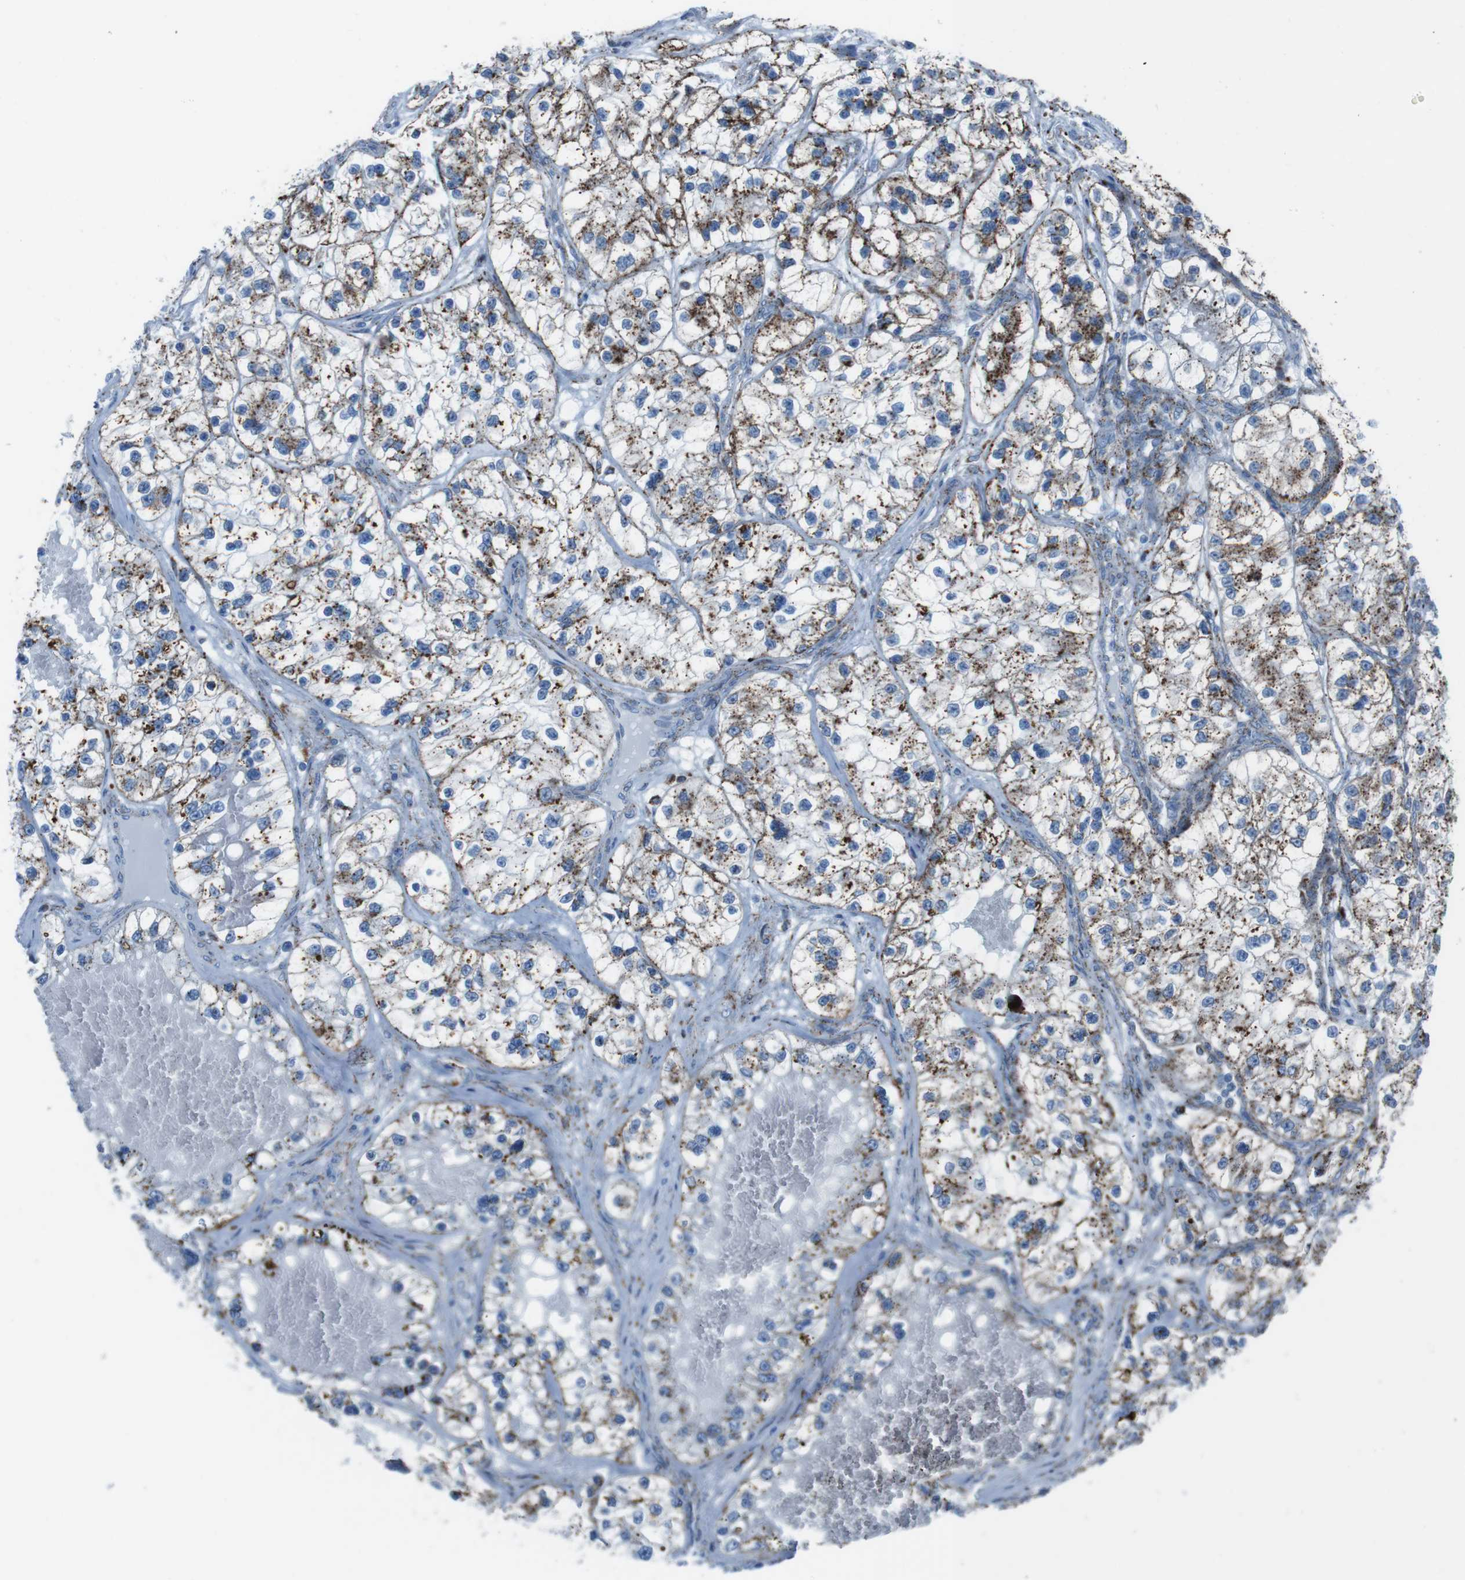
{"staining": {"intensity": "moderate", "quantity": ">75%", "location": "cytoplasmic/membranous"}, "tissue": "renal cancer", "cell_type": "Tumor cells", "image_type": "cancer", "snomed": [{"axis": "morphology", "description": "Adenocarcinoma, NOS"}, {"axis": "topography", "description": "Kidney"}], "caption": "Immunohistochemistry (IHC) micrograph of neoplastic tissue: human renal cancer (adenocarcinoma) stained using immunohistochemistry (IHC) displays medium levels of moderate protein expression localized specifically in the cytoplasmic/membranous of tumor cells, appearing as a cytoplasmic/membranous brown color.", "gene": "SCARB2", "patient": {"sex": "female", "age": 57}}